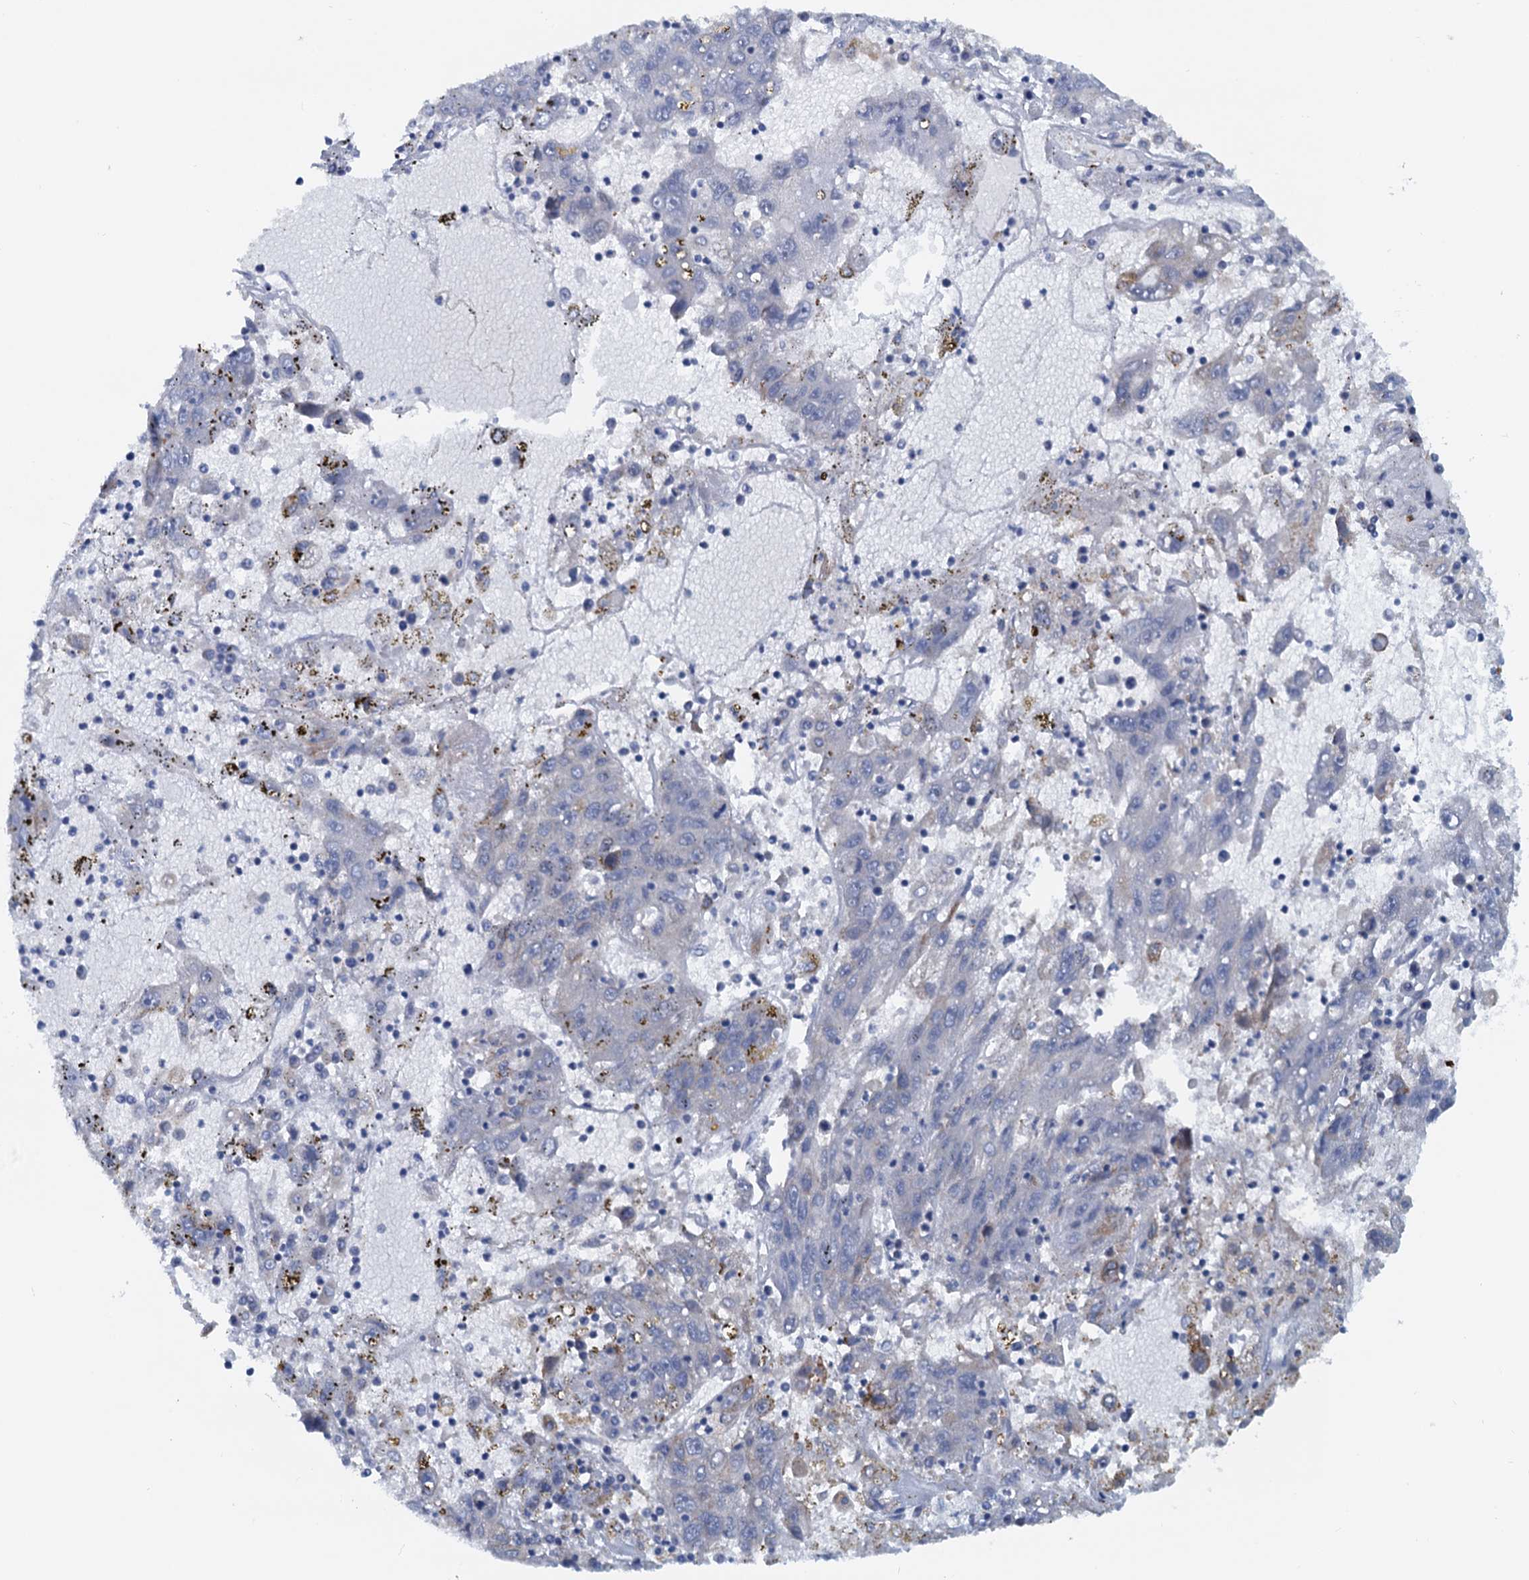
{"staining": {"intensity": "moderate", "quantity": "<25%", "location": "cytoplasmic/membranous"}, "tissue": "liver cancer", "cell_type": "Tumor cells", "image_type": "cancer", "snomed": [{"axis": "morphology", "description": "Carcinoma, Hepatocellular, NOS"}, {"axis": "topography", "description": "Liver"}], "caption": "Protein expression analysis of human liver cancer (hepatocellular carcinoma) reveals moderate cytoplasmic/membranous expression in approximately <25% of tumor cells.", "gene": "NIPAL3", "patient": {"sex": "male", "age": 49}}